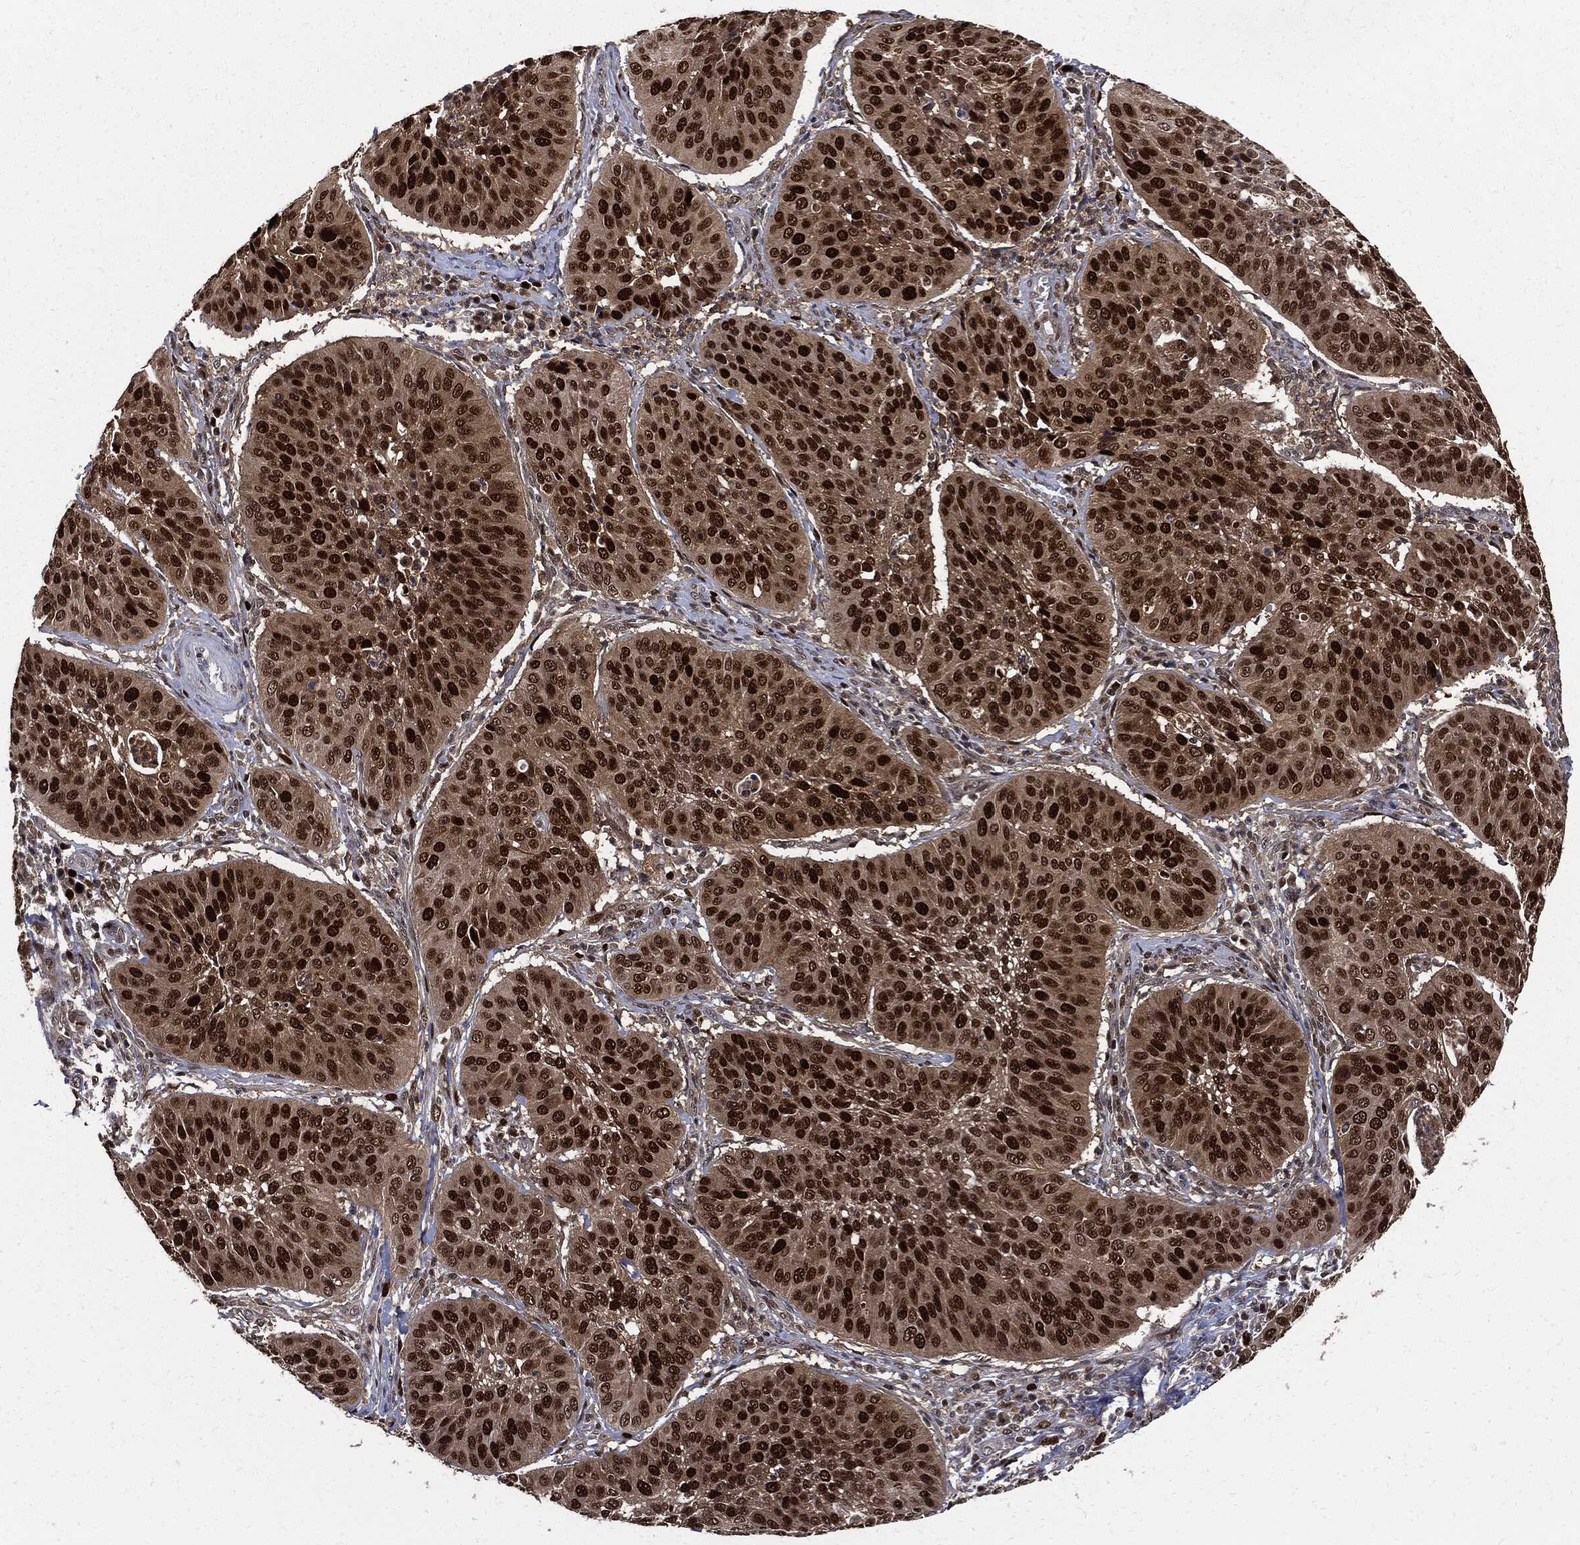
{"staining": {"intensity": "strong", "quantity": ">75%", "location": "nuclear"}, "tissue": "cervical cancer", "cell_type": "Tumor cells", "image_type": "cancer", "snomed": [{"axis": "morphology", "description": "Normal tissue, NOS"}, {"axis": "morphology", "description": "Squamous cell carcinoma, NOS"}, {"axis": "topography", "description": "Cervix"}], "caption": "Strong nuclear staining is present in about >75% of tumor cells in cervical squamous cell carcinoma.", "gene": "PCNA", "patient": {"sex": "female", "age": 39}}